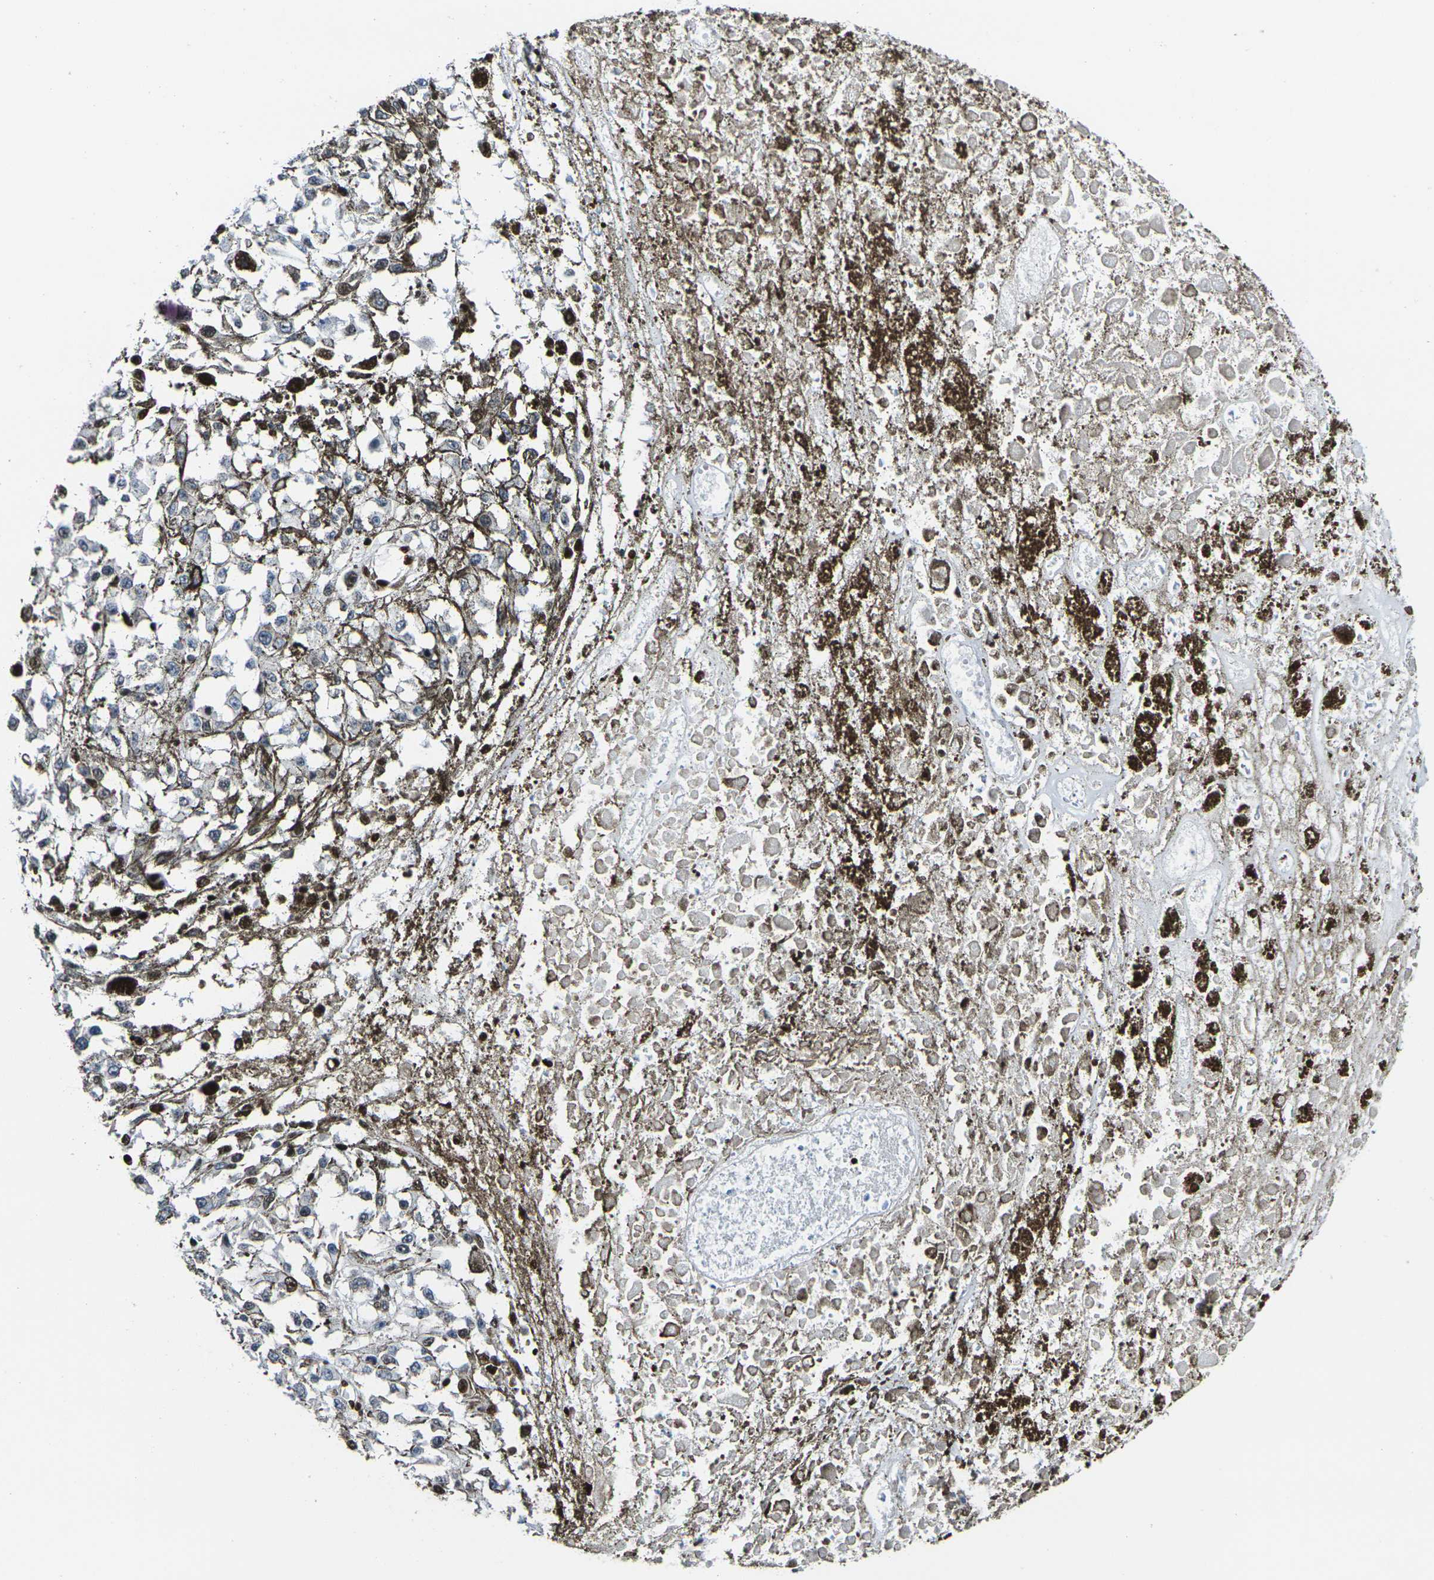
{"staining": {"intensity": "negative", "quantity": "none", "location": "none"}, "tissue": "melanoma", "cell_type": "Tumor cells", "image_type": "cancer", "snomed": [{"axis": "morphology", "description": "Malignant melanoma, Metastatic site"}, {"axis": "topography", "description": "Lymph node"}], "caption": "An immunohistochemistry histopathology image of malignant melanoma (metastatic site) is shown. There is no staining in tumor cells of malignant melanoma (metastatic site).", "gene": "H1-10", "patient": {"sex": "male", "age": 59}}